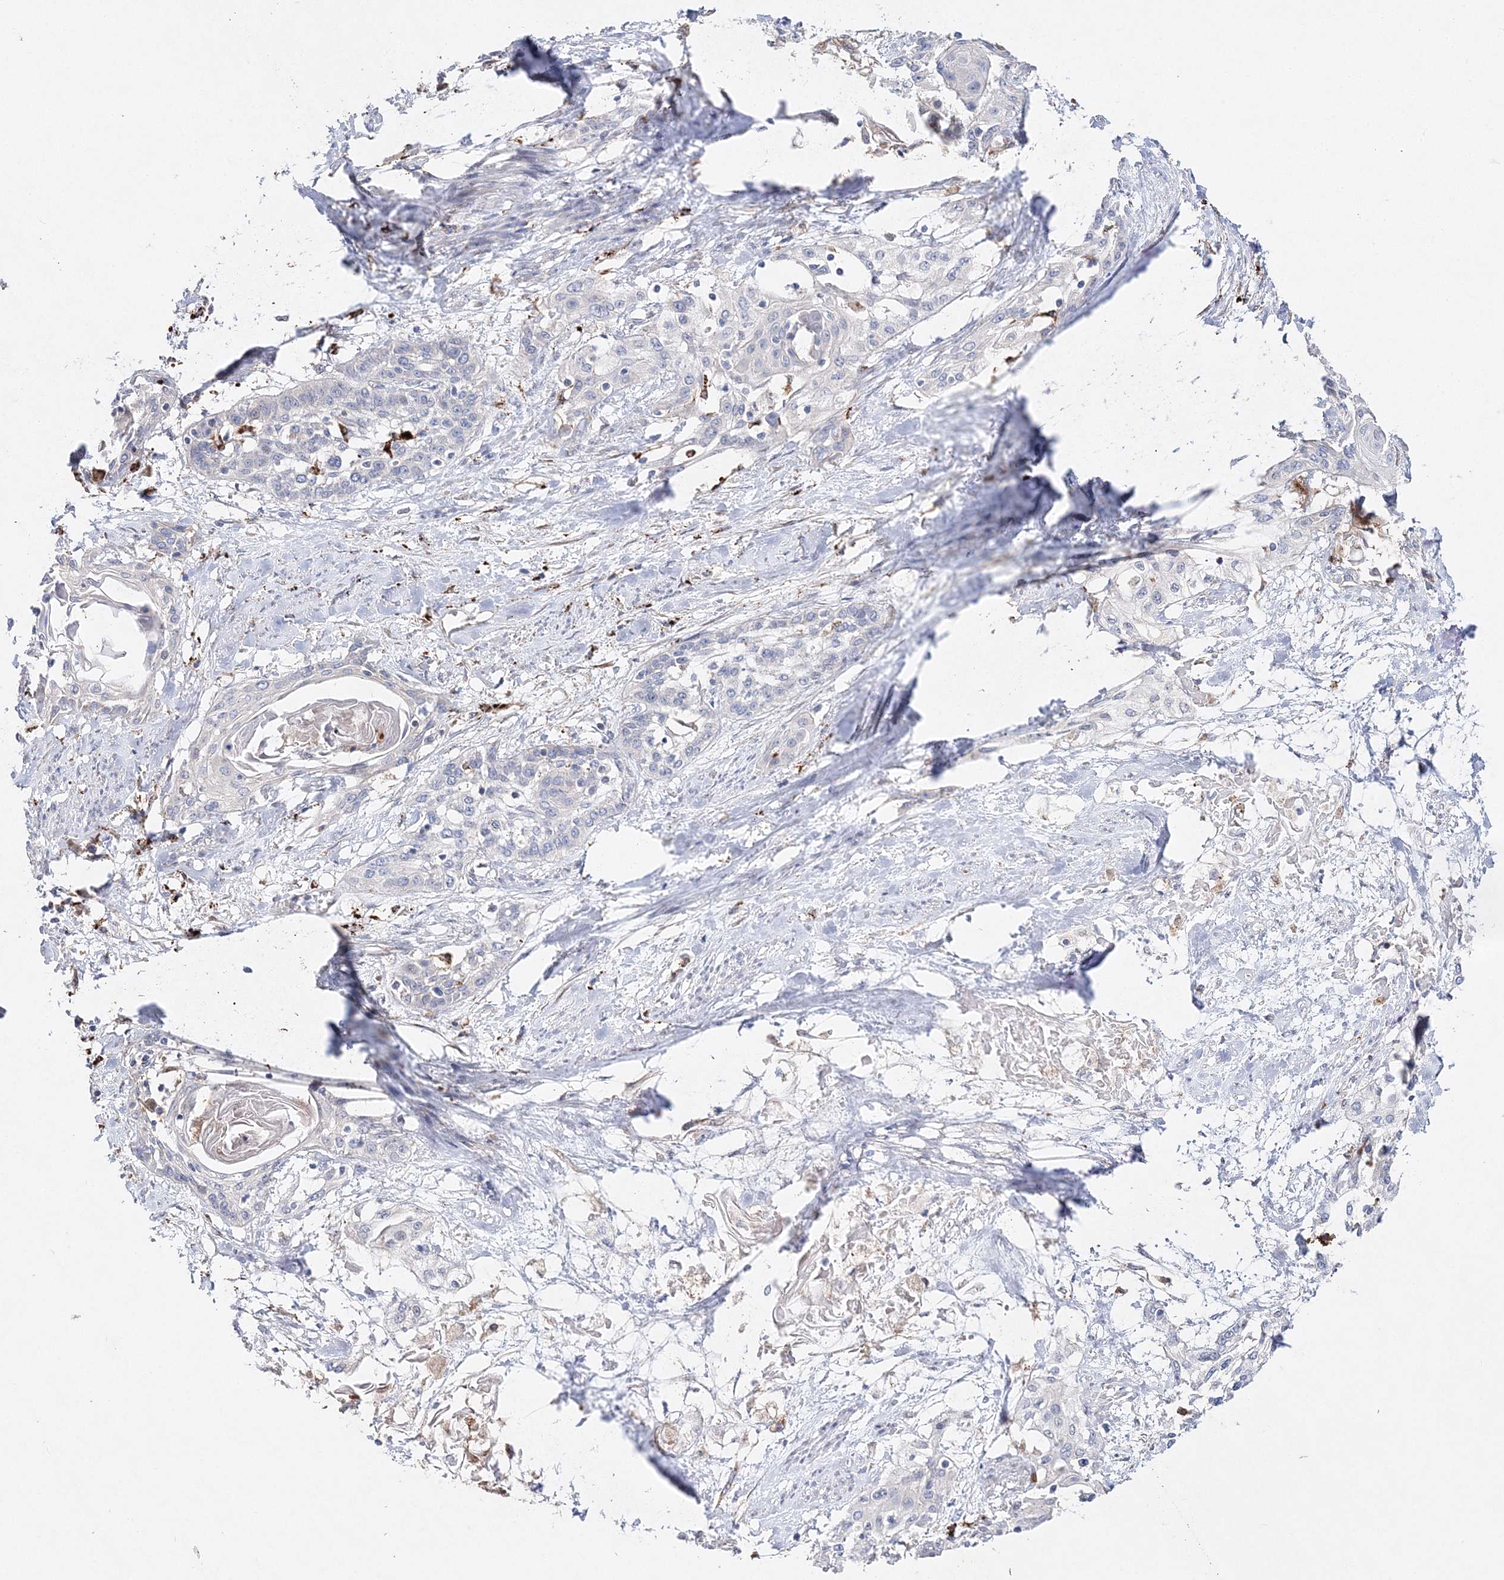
{"staining": {"intensity": "negative", "quantity": "none", "location": "none"}, "tissue": "cervical cancer", "cell_type": "Tumor cells", "image_type": "cancer", "snomed": [{"axis": "morphology", "description": "Squamous cell carcinoma, NOS"}, {"axis": "topography", "description": "Cervix"}], "caption": "This is a histopathology image of immunohistochemistry staining of cervical cancer, which shows no positivity in tumor cells.", "gene": "C3orf38", "patient": {"sex": "female", "age": 57}}